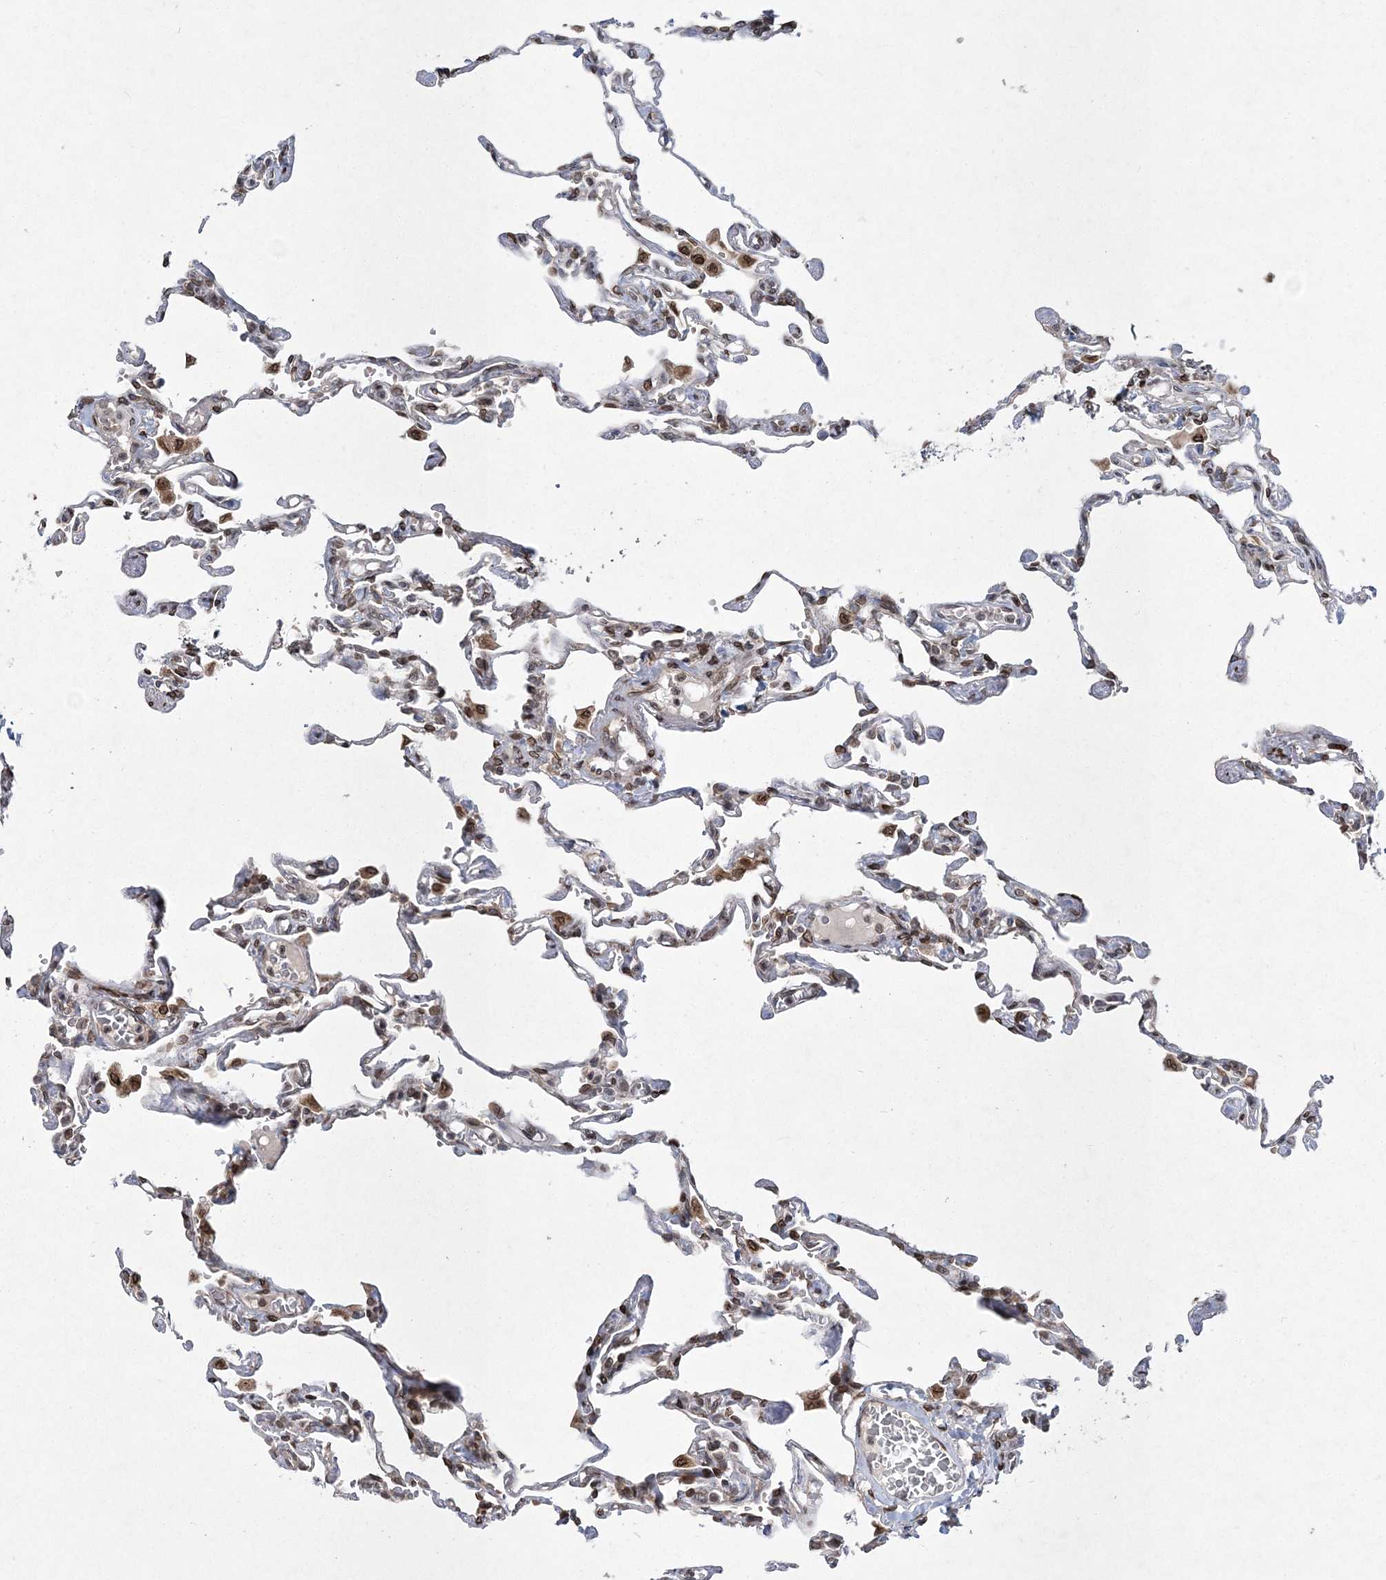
{"staining": {"intensity": "moderate", "quantity": "25%-75%", "location": "cytoplasmic/membranous,nuclear"}, "tissue": "lung", "cell_type": "Alveolar cells", "image_type": "normal", "snomed": [{"axis": "morphology", "description": "Normal tissue, NOS"}, {"axis": "topography", "description": "Lung"}], "caption": "An immunohistochemistry (IHC) micrograph of normal tissue is shown. Protein staining in brown shows moderate cytoplasmic/membranous,nuclear positivity in lung within alveolar cells. The staining was performed using DAB (3,3'-diaminobenzidine) to visualize the protein expression in brown, while the nuclei were stained in blue with hematoxylin (Magnification: 20x).", "gene": "DNAJC27", "patient": {"sex": "male", "age": 21}}